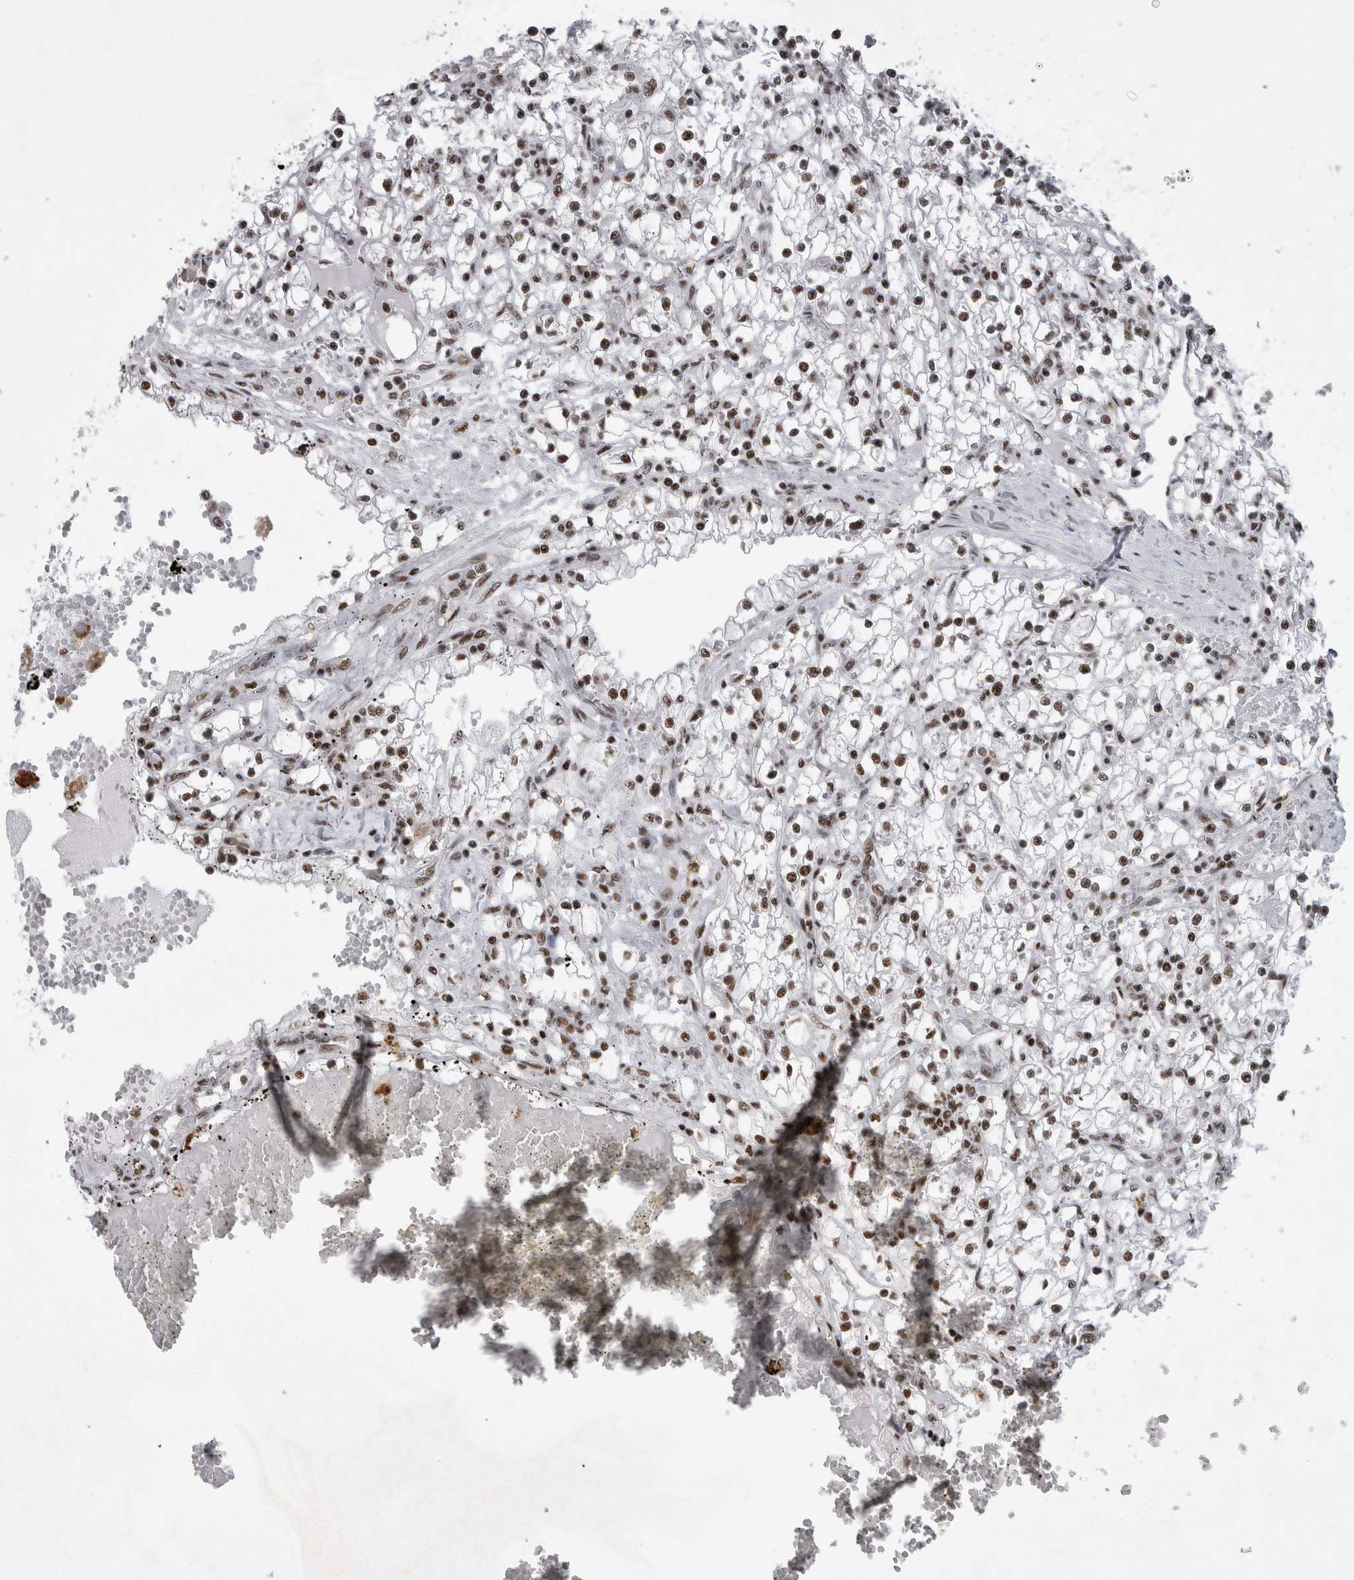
{"staining": {"intensity": "moderate", "quantity": ">75%", "location": "nuclear"}, "tissue": "renal cancer", "cell_type": "Tumor cells", "image_type": "cancer", "snomed": [{"axis": "morphology", "description": "Adenocarcinoma, NOS"}, {"axis": "topography", "description": "Kidney"}], "caption": "The histopathology image displays staining of renal cancer, revealing moderate nuclear protein expression (brown color) within tumor cells.", "gene": "CDK11A", "patient": {"sex": "male", "age": 56}}